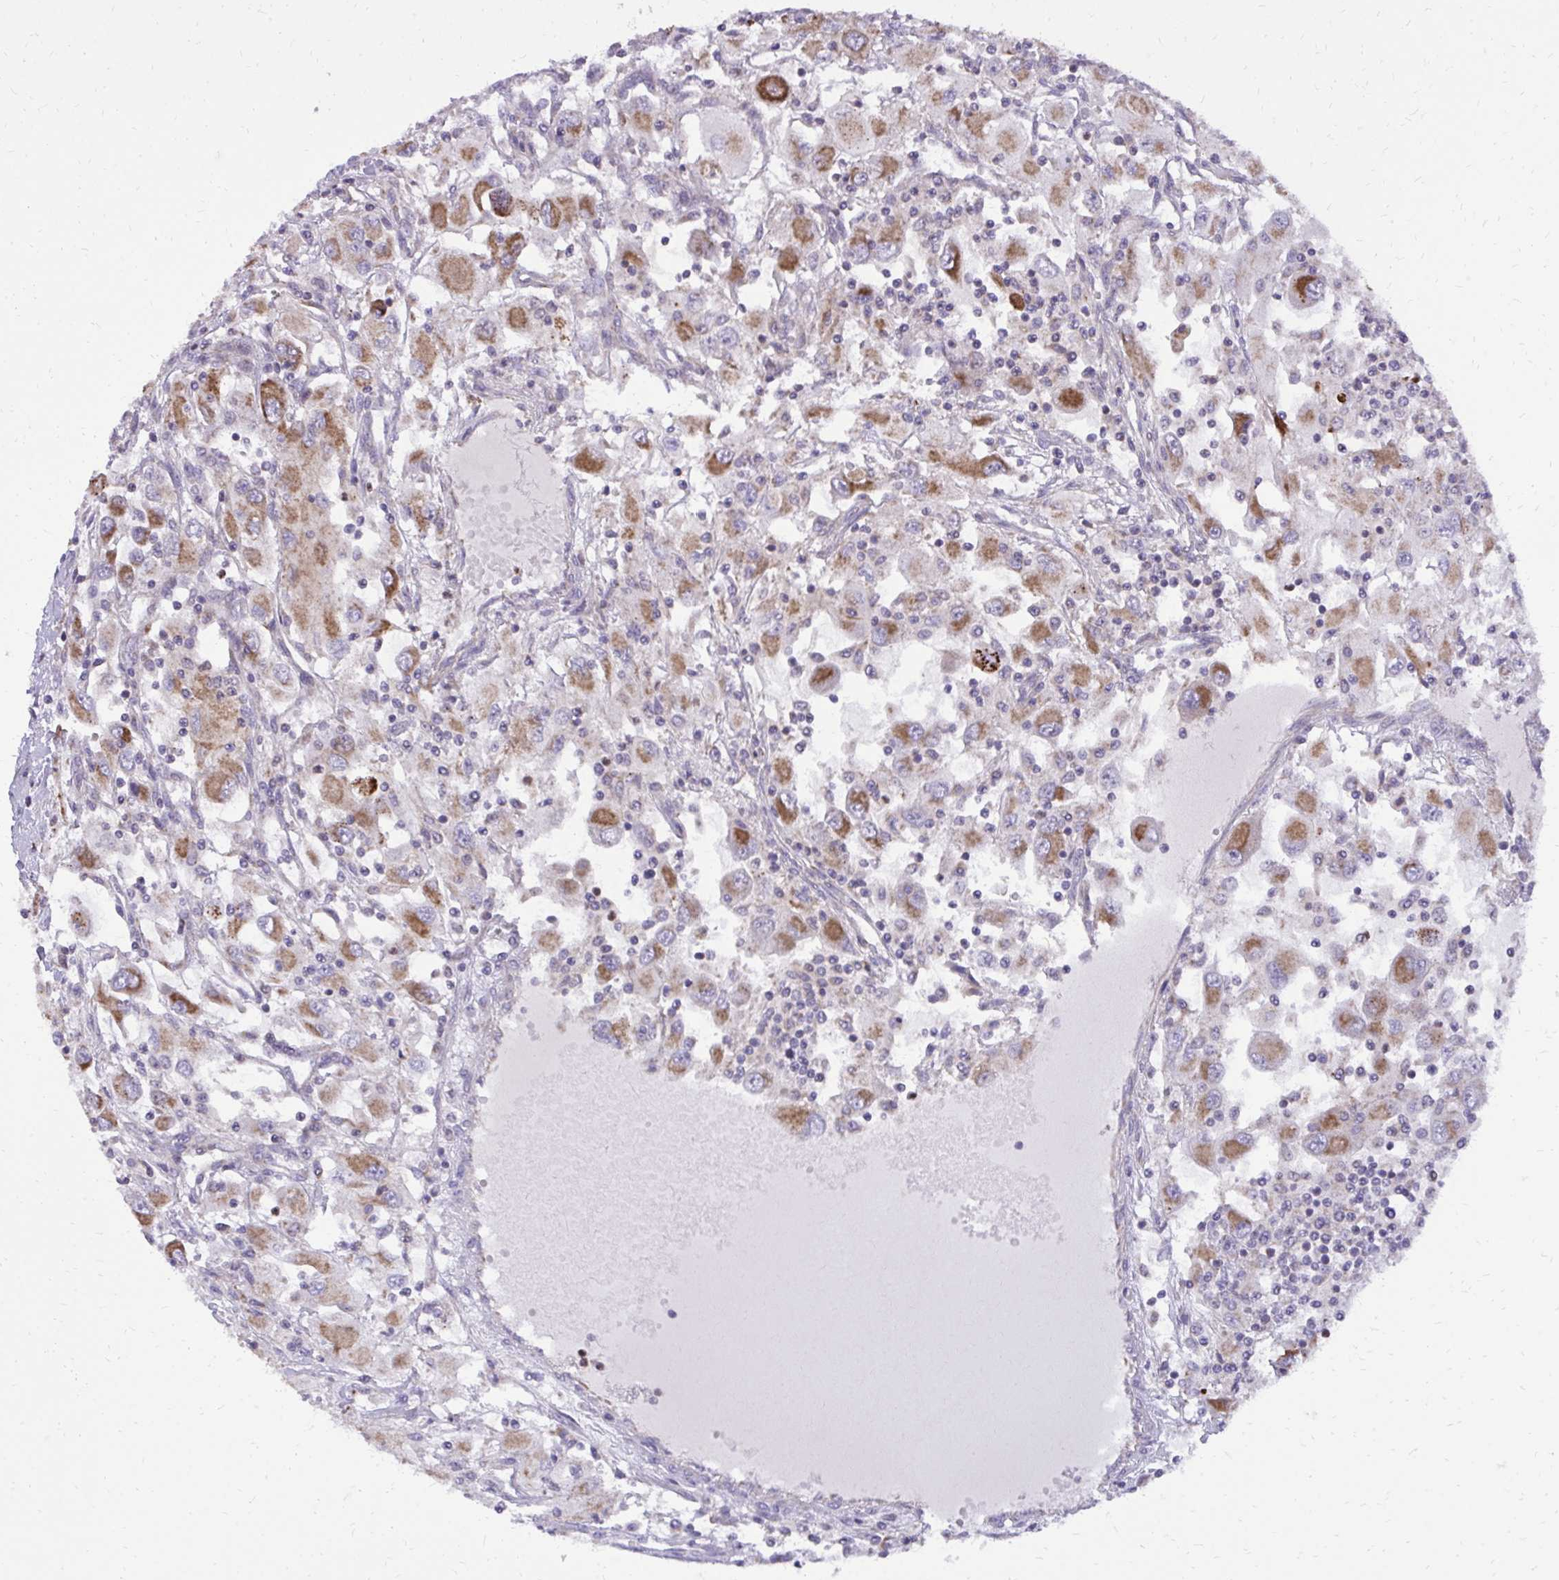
{"staining": {"intensity": "moderate", "quantity": ">75%", "location": "cytoplasmic/membranous"}, "tissue": "renal cancer", "cell_type": "Tumor cells", "image_type": "cancer", "snomed": [{"axis": "morphology", "description": "Adenocarcinoma, NOS"}, {"axis": "topography", "description": "Kidney"}], "caption": "Immunohistochemical staining of renal adenocarcinoma reveals medium levels of moderate cytoplasmic/membranous protein positivity in approximately >75% of tumor cells. (IHC, brightfield microscopy, high magnification).", "gene": "ABCC3", "patient": {"sex": "female", "age": 67}}